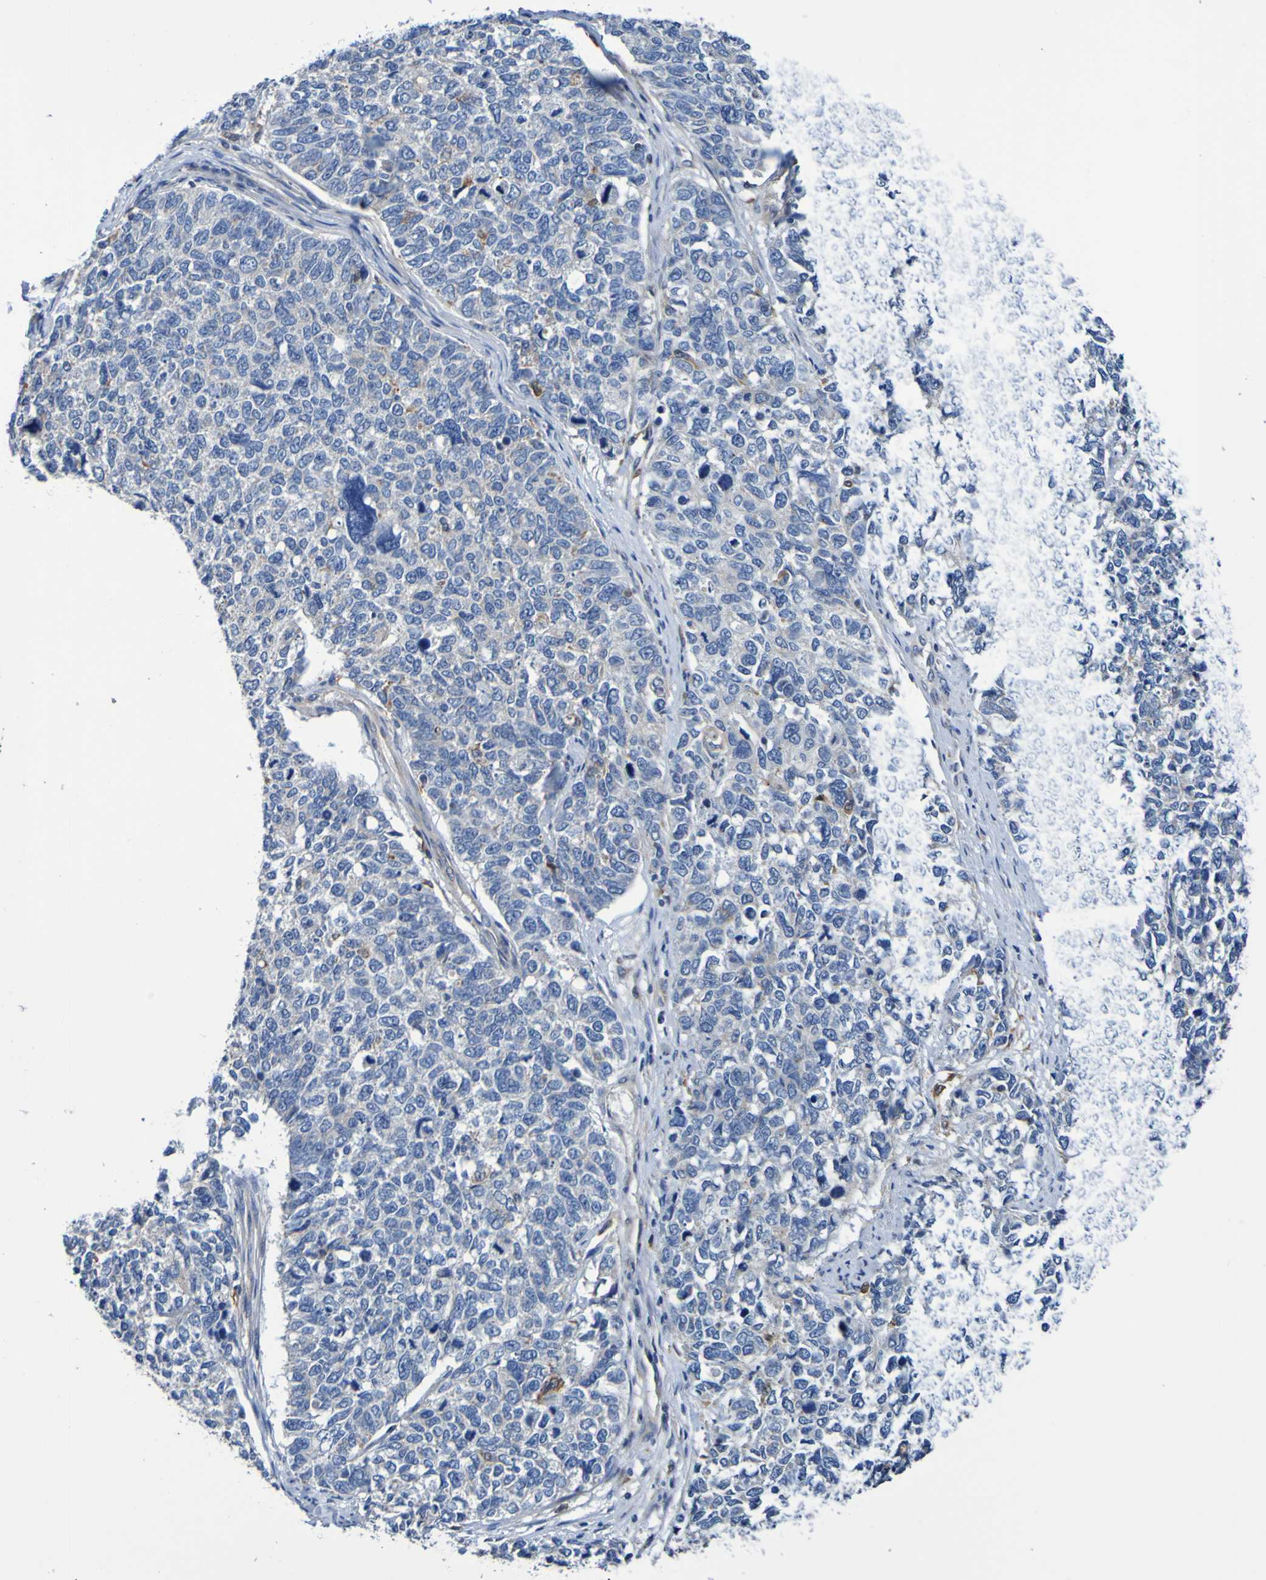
{"staining": {"intensity": "negative", "quantity": "none", "location": "none"}, "tissue": "cervical cancer", "cell_type": "Tumor cells", "image_type": "cancer", "snomed": [{"axis": "morphology", "description": "Squamous cell carcinoma, NOS"}, {"axis": "topography", "description": "Cervix"}], "caption": "An immunohistochemistry histopathology image of squamous cell carcinoma (cervical) is shown. There is no staining in tumor cells of squamous cell carcinoma (cervical).", "gene": "METAP2", "patient": {"sex": "female", "age": 63}}